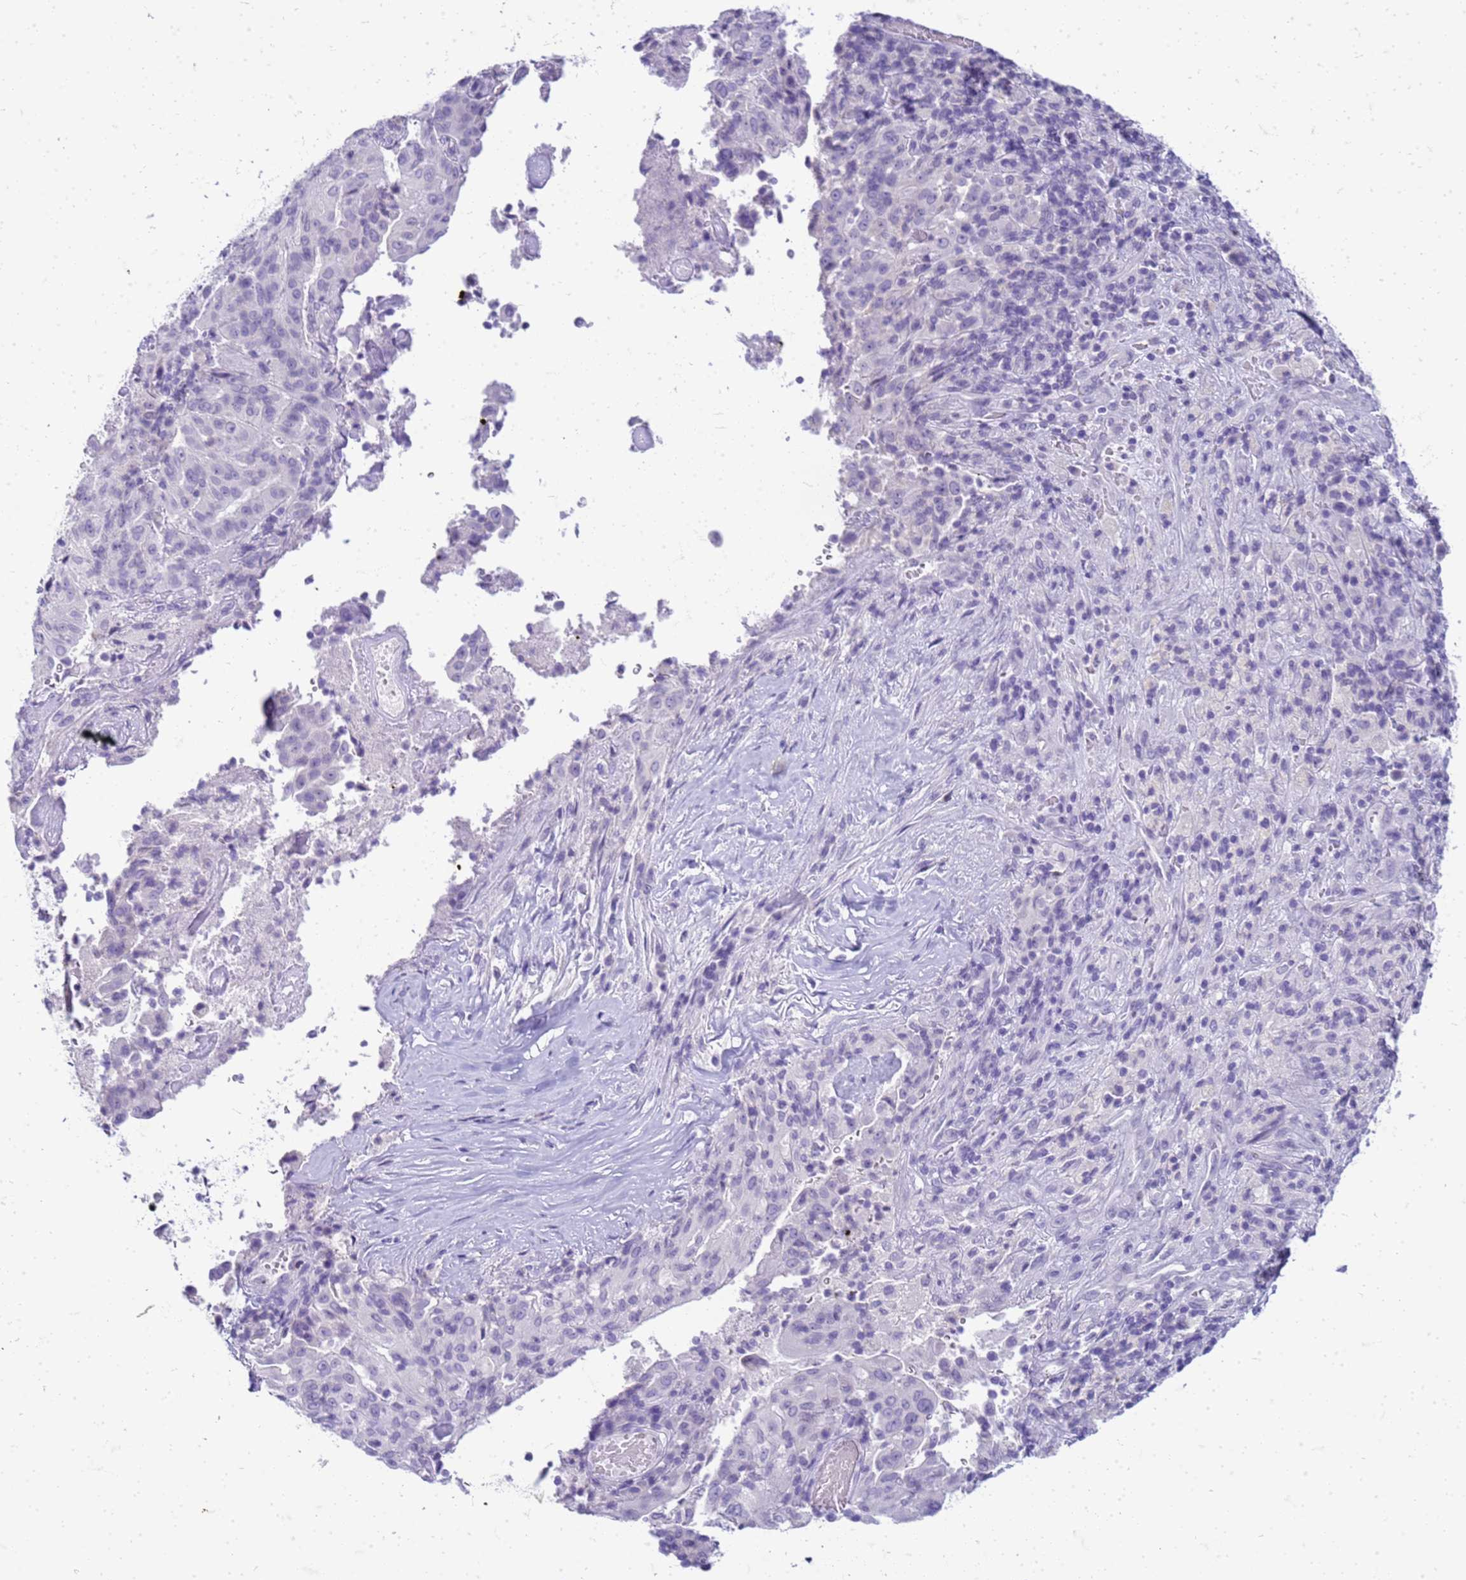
{"staining": {"intensity": "negative", "quantity": "none", "location": "none"}, "tissue": "pancreatic cancer", "cell_type": "Tumor cells", "image_type": "cancer", "snomed": [{"axis": "morphology", "description": "Adenocarcinoma, NOS"}, {"axis": "topography", "description": "Pancreas"}], "caption": "There is no significant staining in tumor cells of pancreatic cancer.", "gene": "CFAP100", "patient": {"sex": "male", "age": 63}}